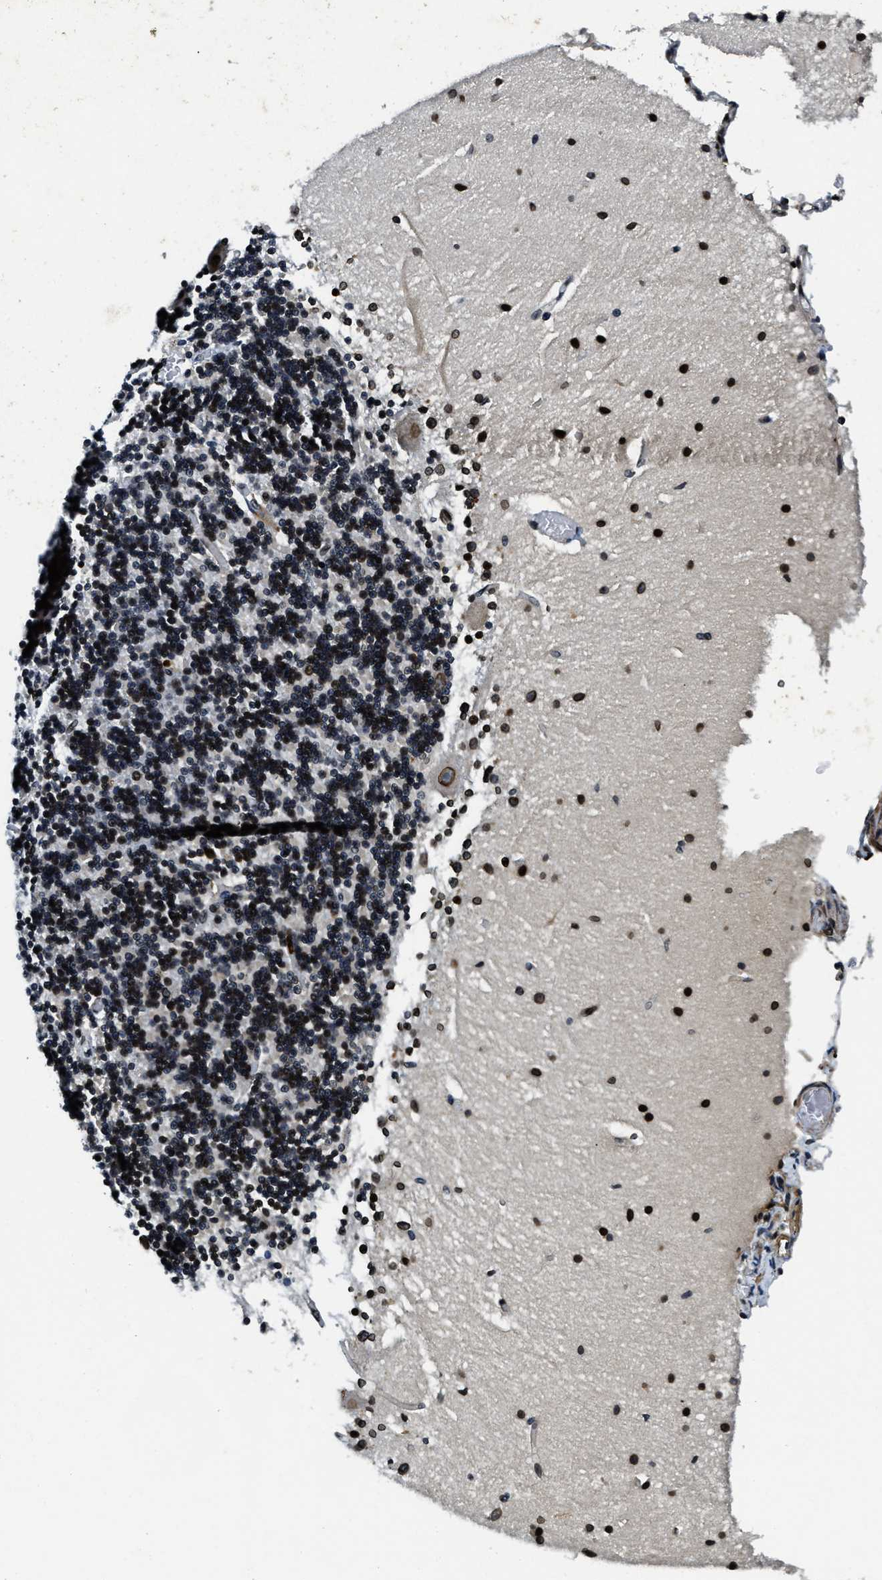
{"staining": {"intensity": "moderate", "quantity": "25%-75%", "location": "nuclear"}, "tissue": "cerebellum", "cell_type": "Cells in granular layer", "image_type": "normal", "snomed": [{"axis": "morphology", "description": "Normal tissue, NOS"}, {"axis": "topography", "description": "Cerebellum"}], "caption": "Cells in granular layer reveal medium levels of moderate nuclear positivity in about 25%-75% of cells in normal human cerebellum.", "gene": "ZC3HC1", "patient": {"sex": "female", "age": 54}}